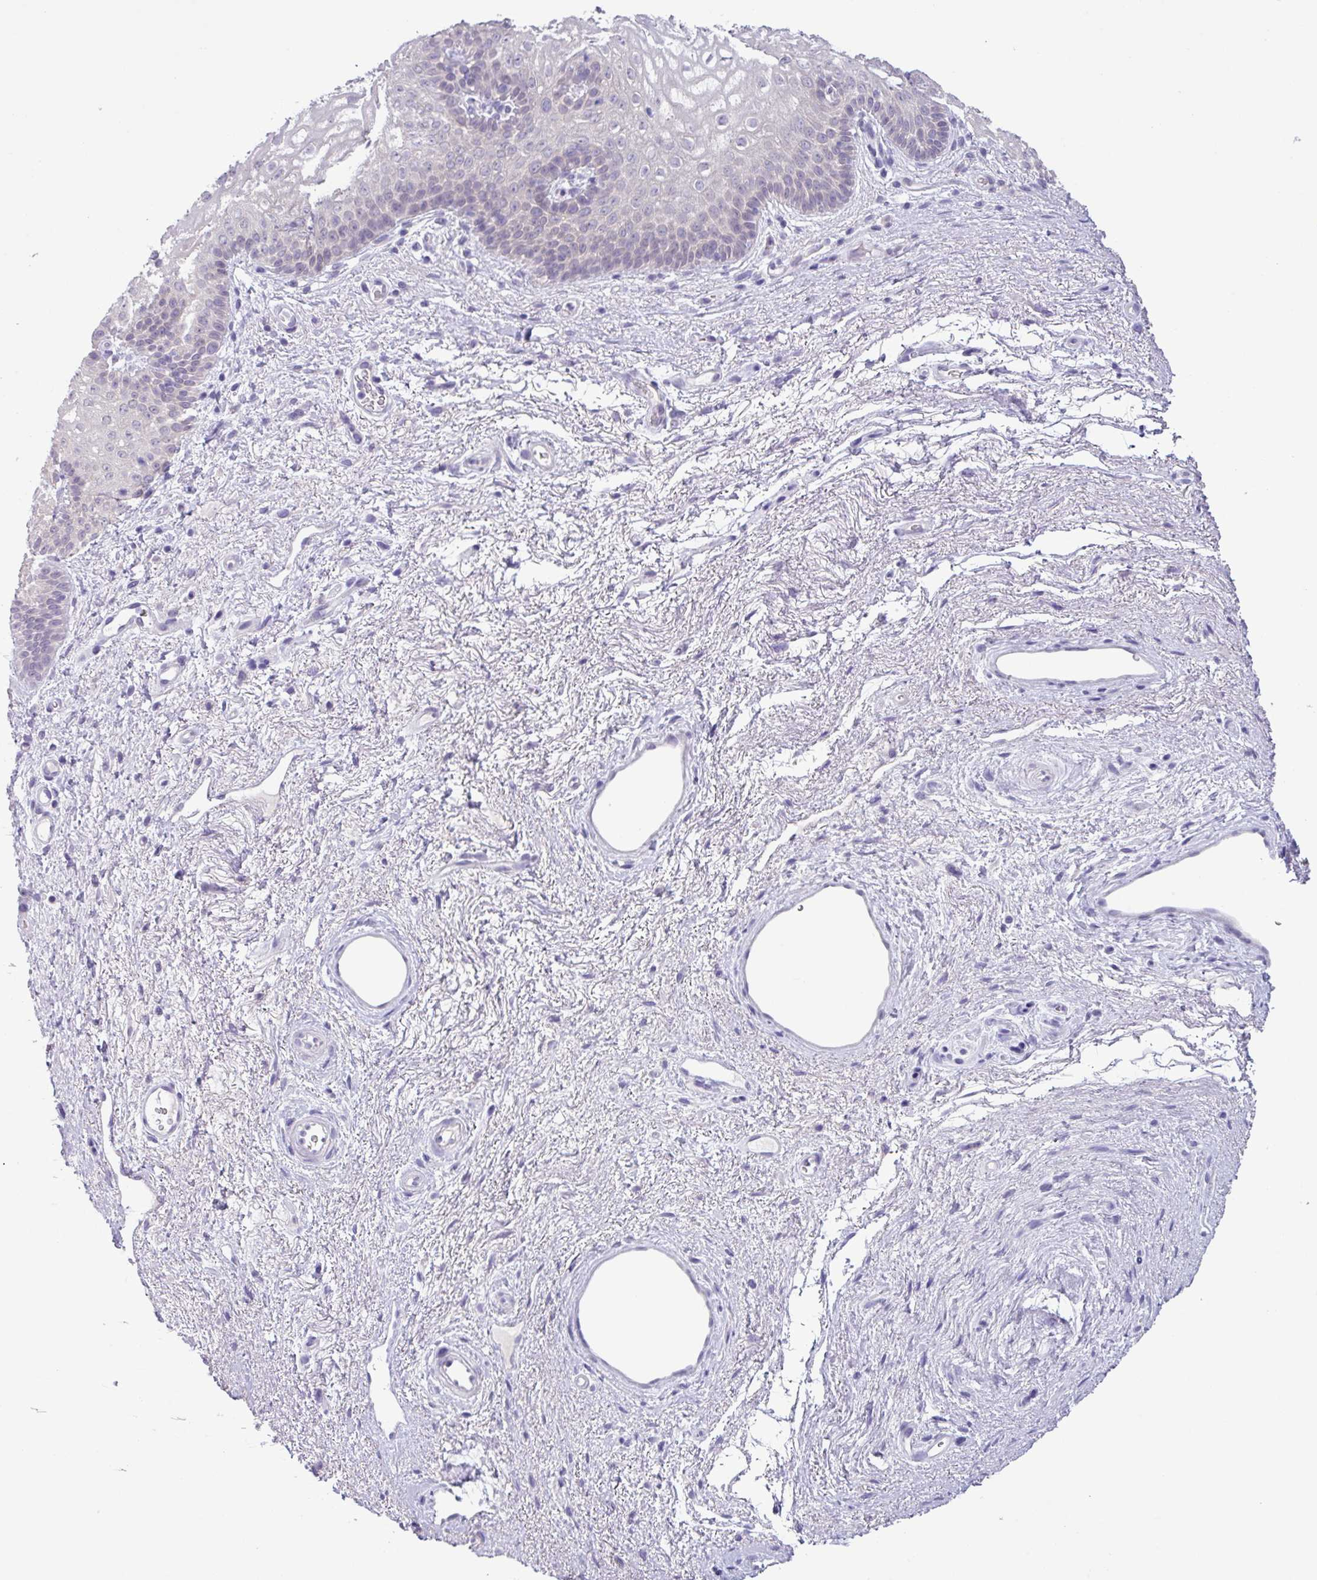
{"staining": {"intensity": "negative", "quantity": "none", "location": "none"}, "tissue": "vagina", "cell_type": "Squamous epithelial cells", "image_type": "normal", "snomed": [{"axis": "morphology", "description": "Normal tissue, NOS"}, {"axis": "topography", "description": "Vagina"}], "caption": "High power microscopy image of an immunohistochemistry (IHC) photomicrograph of benign vagina, revealing no significant staining in squamous epithelial cells. (IHC, brightfield microscopy, high magnification).", "gene": "C20orf27", "patient": {"sex": "female", "age": 47}}